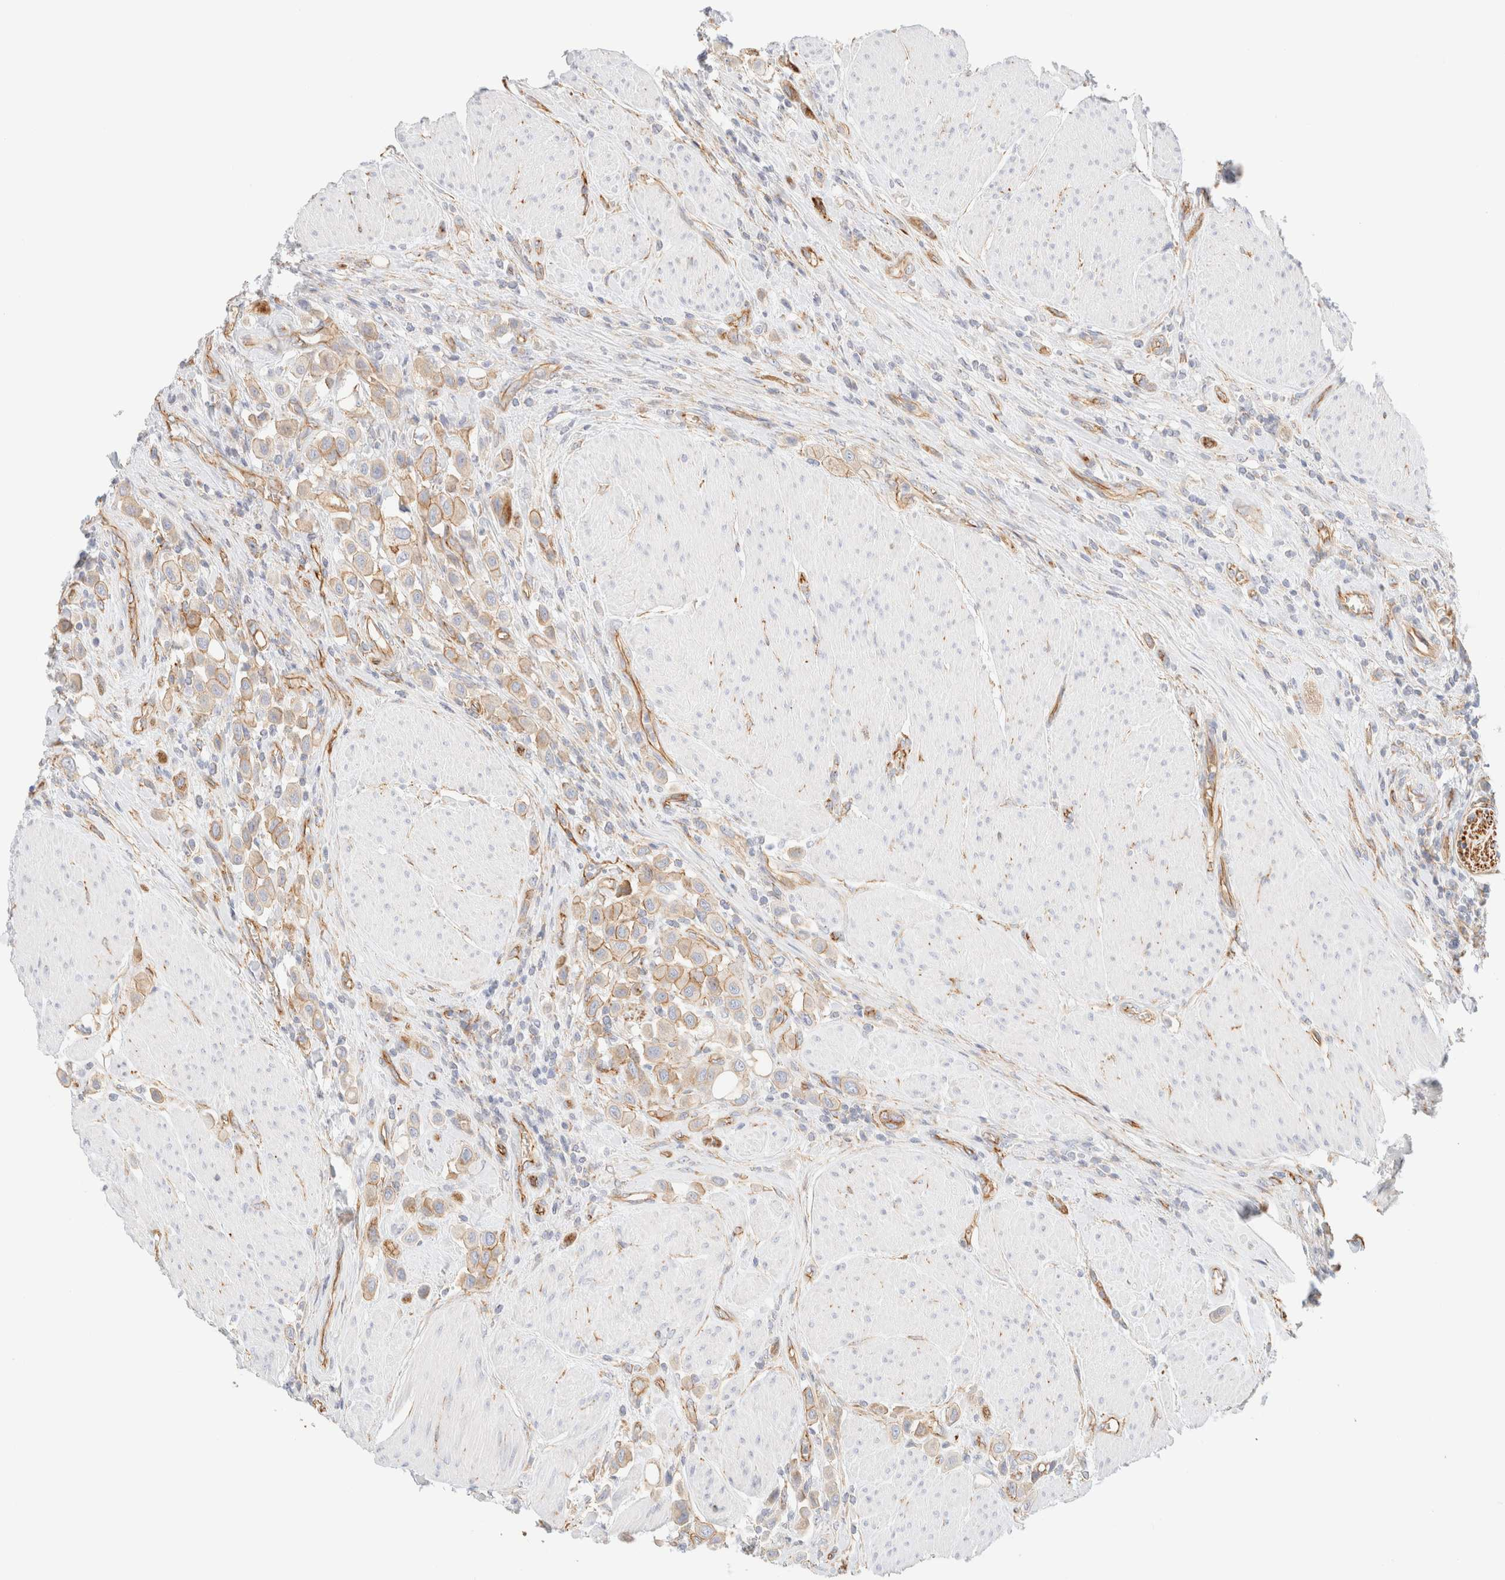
{"staining": {"intensity": "weak", "quantity": ">75%", "location": "cytoplasmic/membranous"}, "tissue": "urothelial cancer", "cell_type": "Tumor cells", "image_type": "cancer", "snomed": [{"axis": "morphology", "description": "Urothelial carcinoma, High grade"}, {"axis": "topography", "description": "Urinary bladder"}], "caption": "Immunohistochemistry (IHC) staining of urothelial cancer, which exhibits low levels of weak cytoplasmic/membranous positivity in approximately >75% of tumor cells indicating weak cytoplasmic/membranous protein staining. The staining was performed using DAB (brown) for protein detection and nuclei were counterstained in hematoxylin (blue).", "gene": "CYB5R4", "patient": {"sex": "male", "age": 50}}